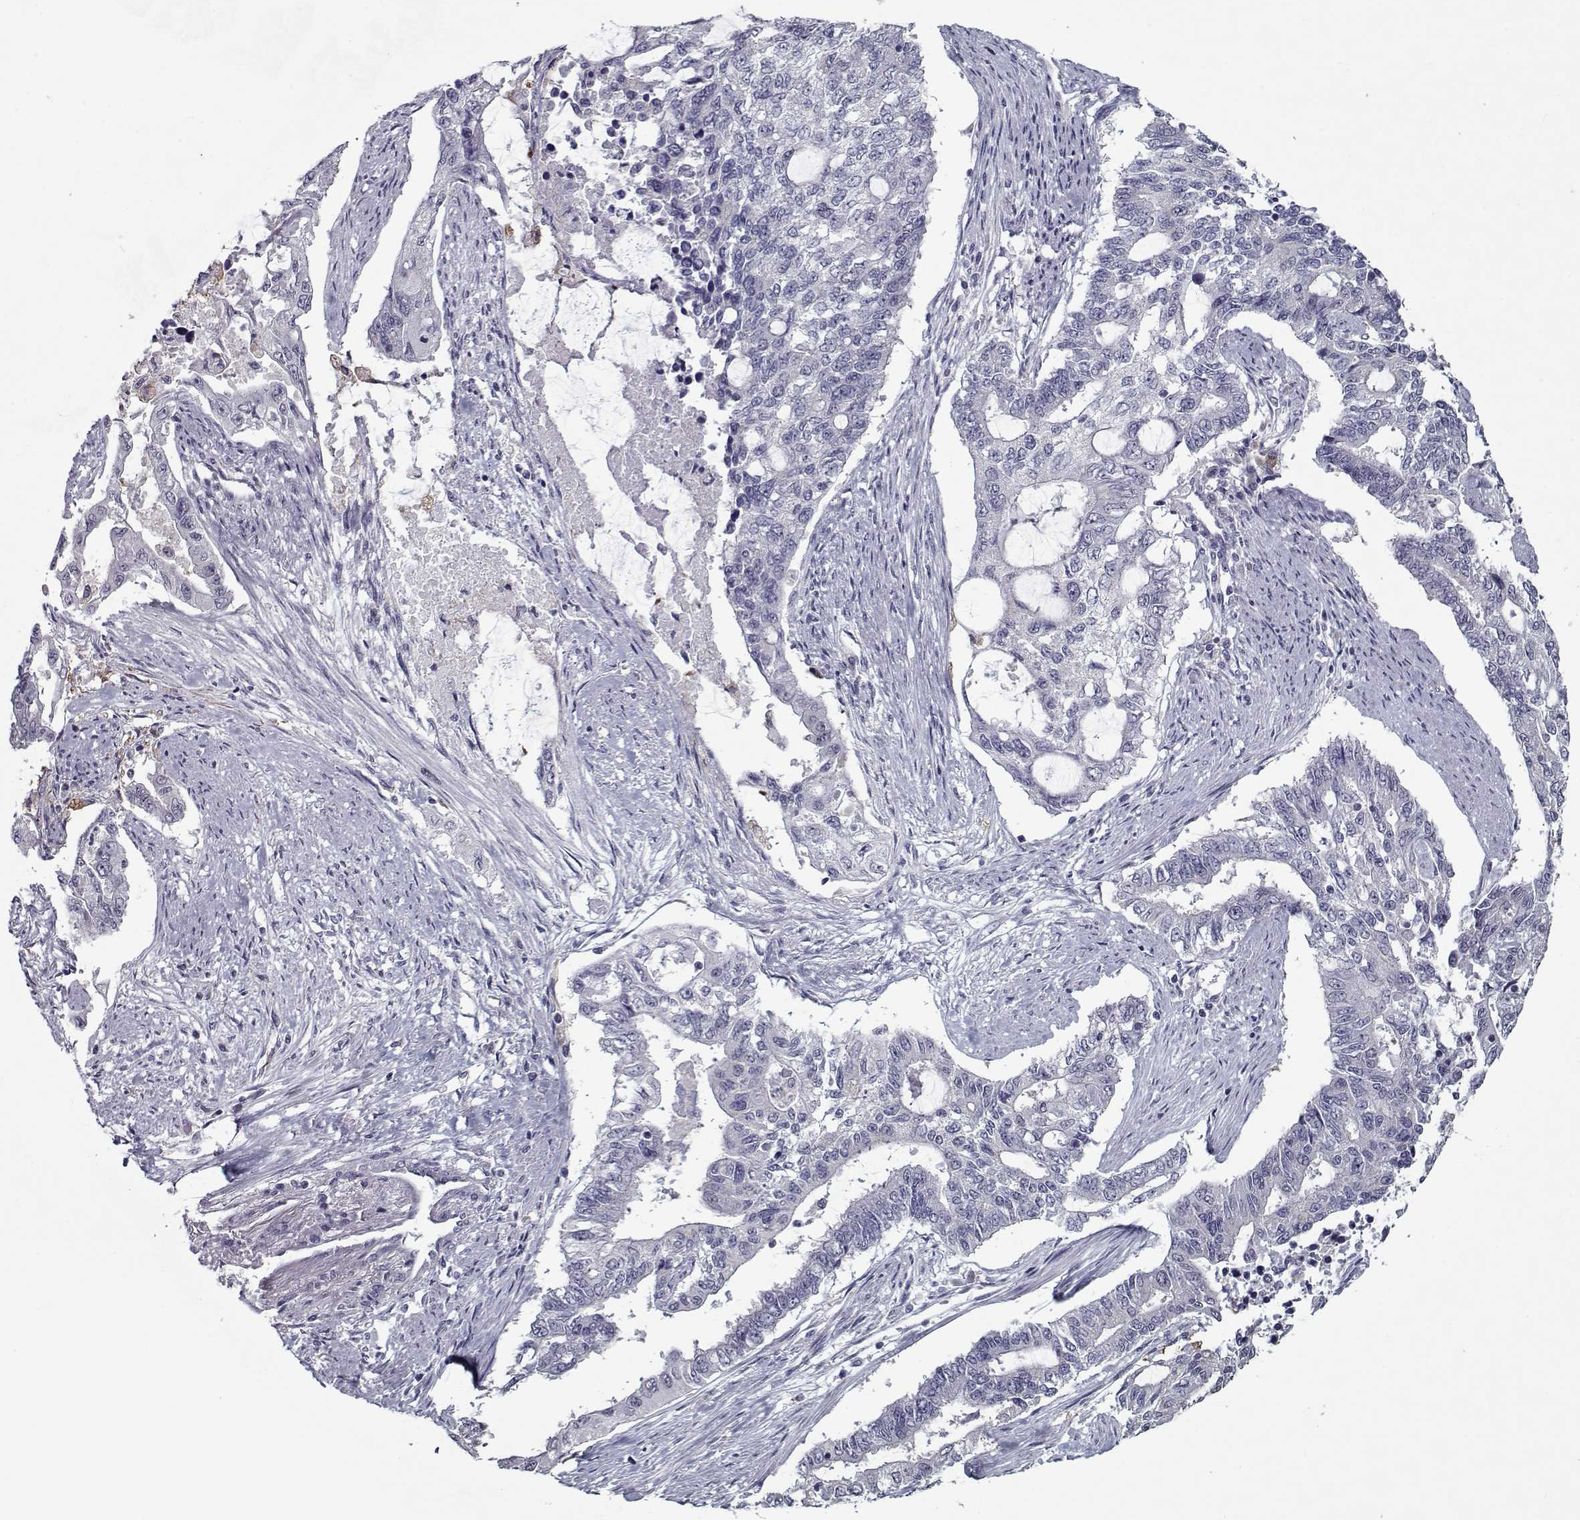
{"staining": {"intensity": "negative", "quantity": "none", "location": "none"}, "tissue": "endometrial cancer", "cell_type": "Tumor cells", "image_type": "cancer", "snomed": [{"axis": "morphology", "description": "Adenocarcinoma, NOS"}, {"axis": "topography", "description": "Uterus"}], "caption": "Protein analysis of adenocarcinoma (endometrial) reveals no significant expression in tumor cells.", "gene": "SEC16B", "patient": {"sex": "female", "age": 59}}